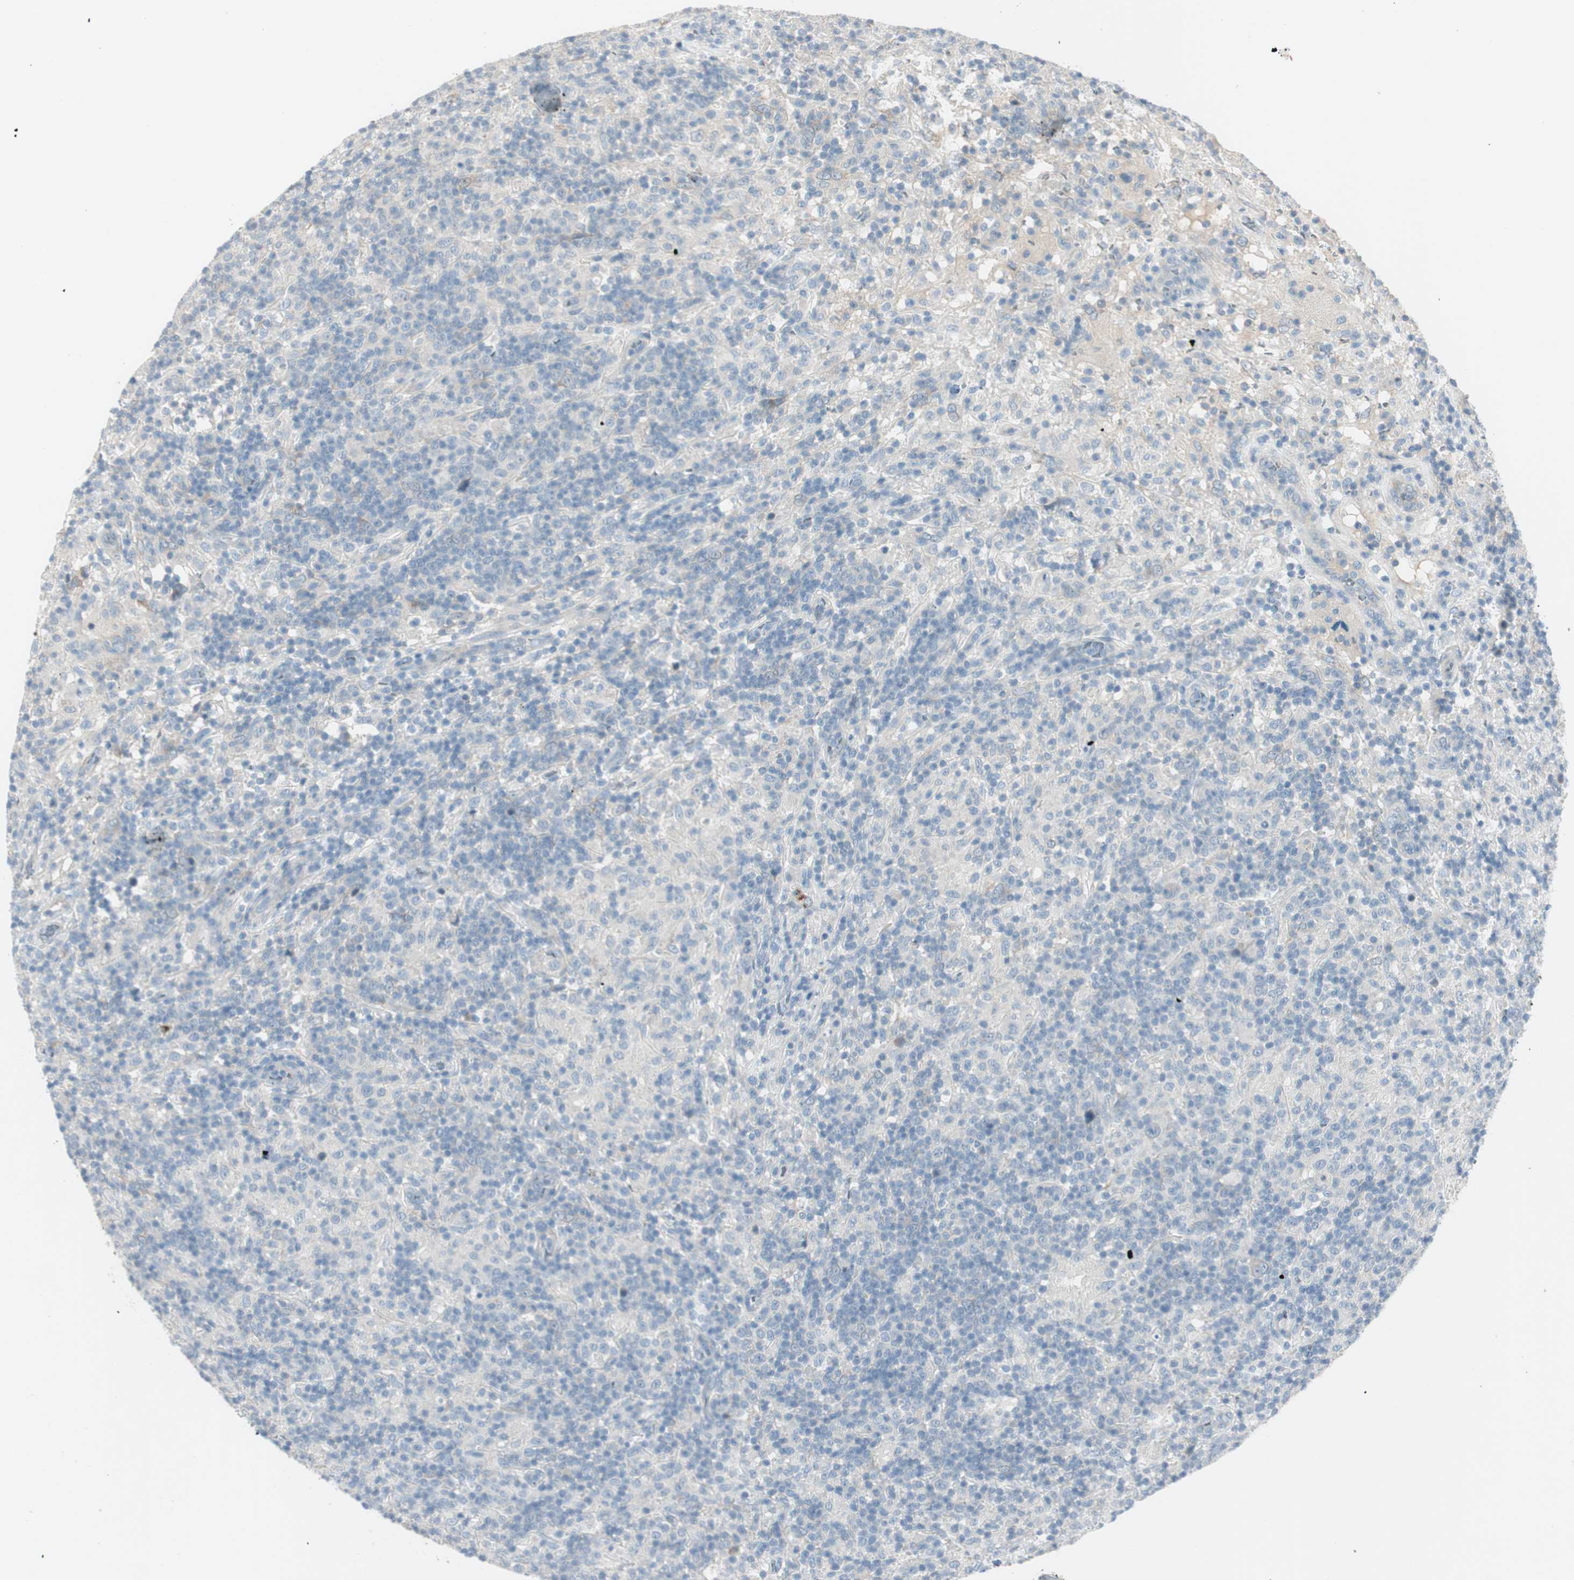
{"staining": {"intensity": "negative", "quantity": "none", "location": "none"}, "tissue": "lymphoma", "cell_type": "Tumor cells", "image_type": "cancer", "snomed": [{"axis": "morphology", "description": "Hodgkin's disease, NOS"}, {"axis": "topography", "description": "Lymph node"}], "caption": "IHC of human lymphoma reveals no expression in tumor cells.", "gene": "MAPRE3", "patient": {"sex": "male", "age": 70}}